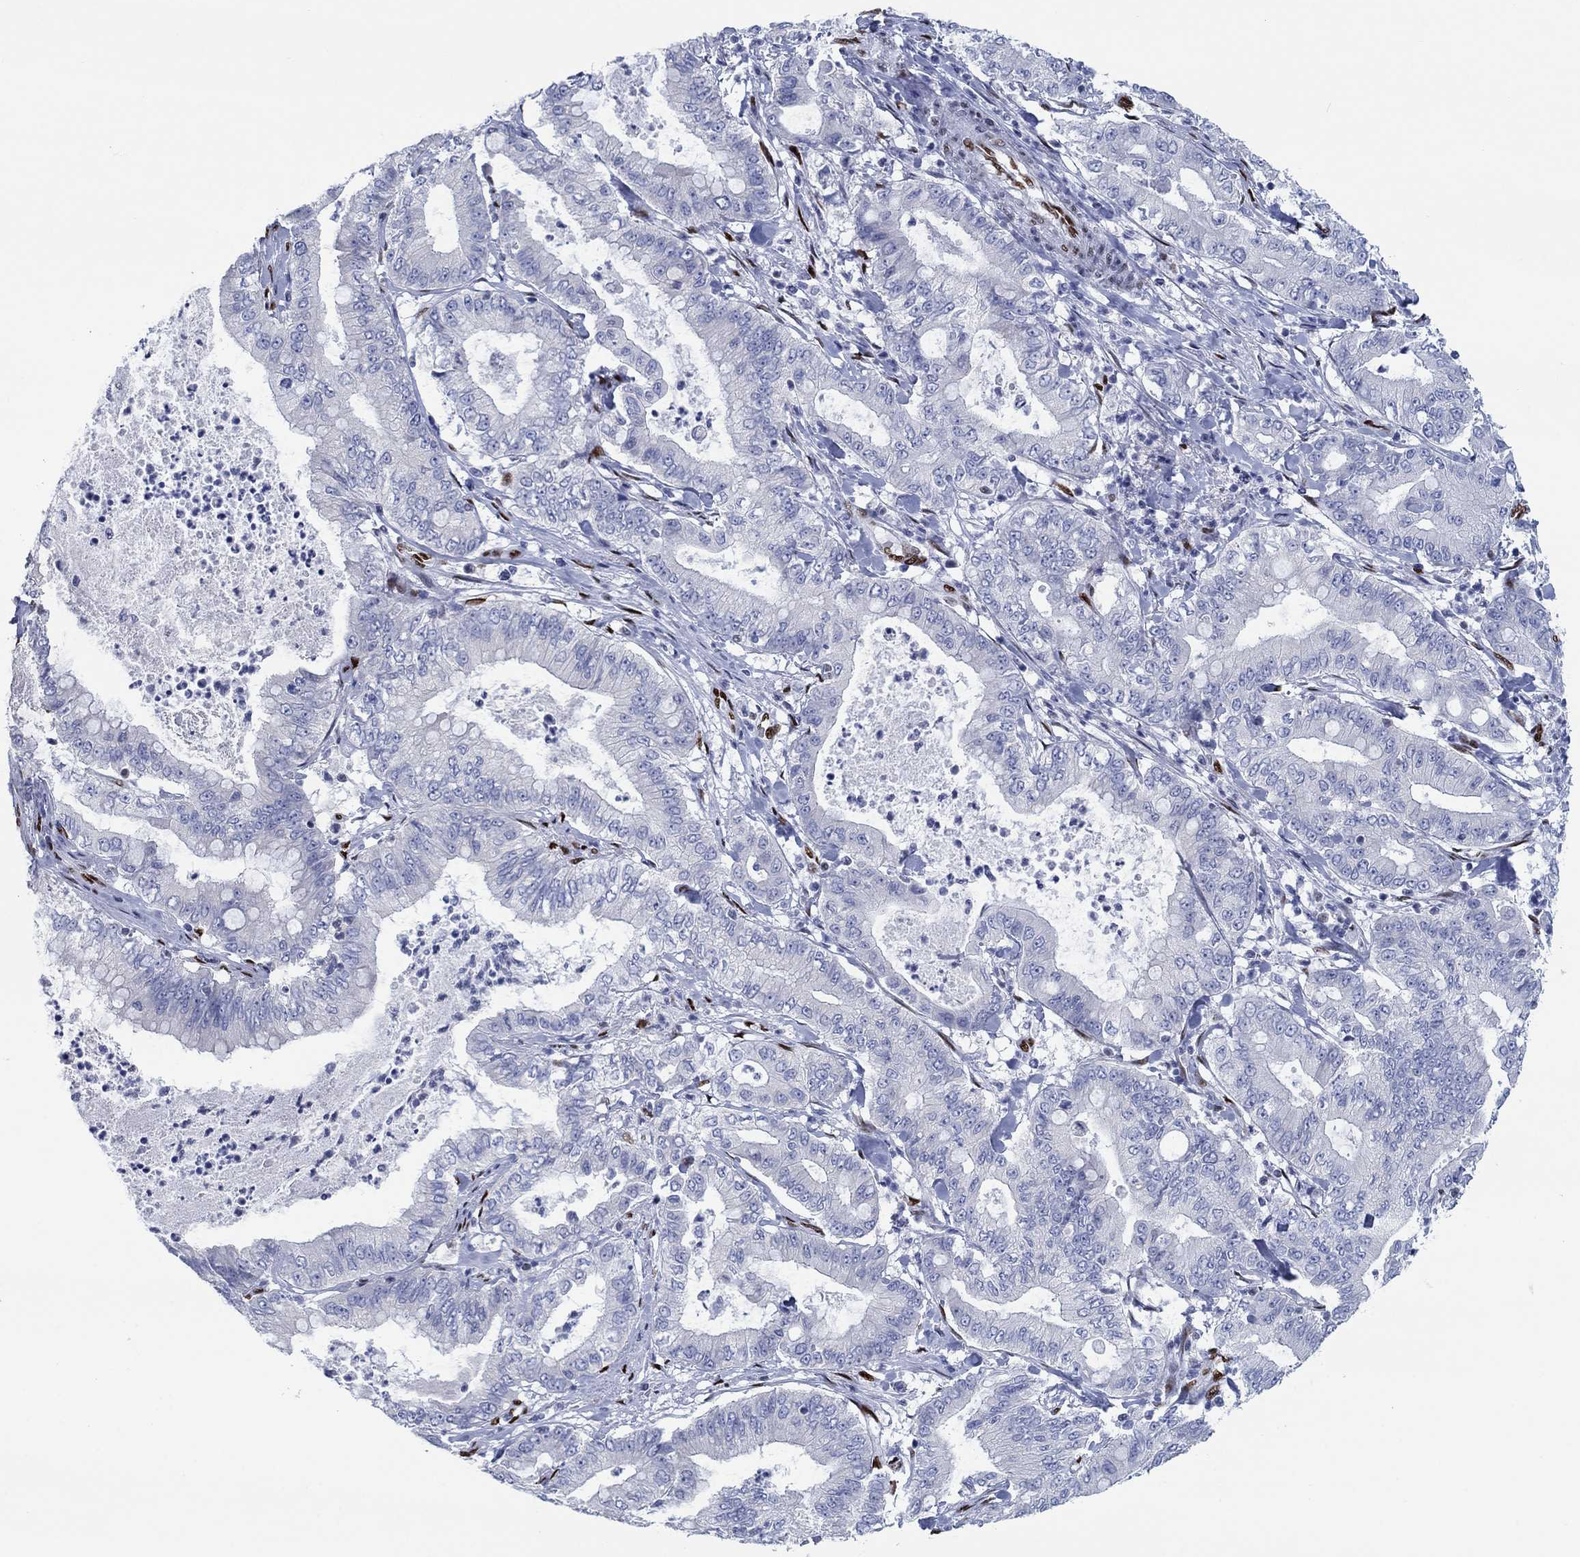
{"staining": {"intensity": "negative", "quantity": "none", "location": "none"}, "tissue": "pancreatic cancer", "cell_type": "Tumor cells", "image_type": "cancer", "snomed": [{"axis": "morphology", "description": "Adenocarcinoma, NOS"}, {"axis": "topography", "description": "Pancreas"}], "caption": "Immunohistochemical staining of pancreatic adenocarcinoma shows no significant staining in tumor cells. (Brightfield microscopy of DAB (3,3'-diaminobenzidine) immunohistochemistry at high magnification).", "gene": "ZEB1", "patient": {"sex": "male", "age": 71}}